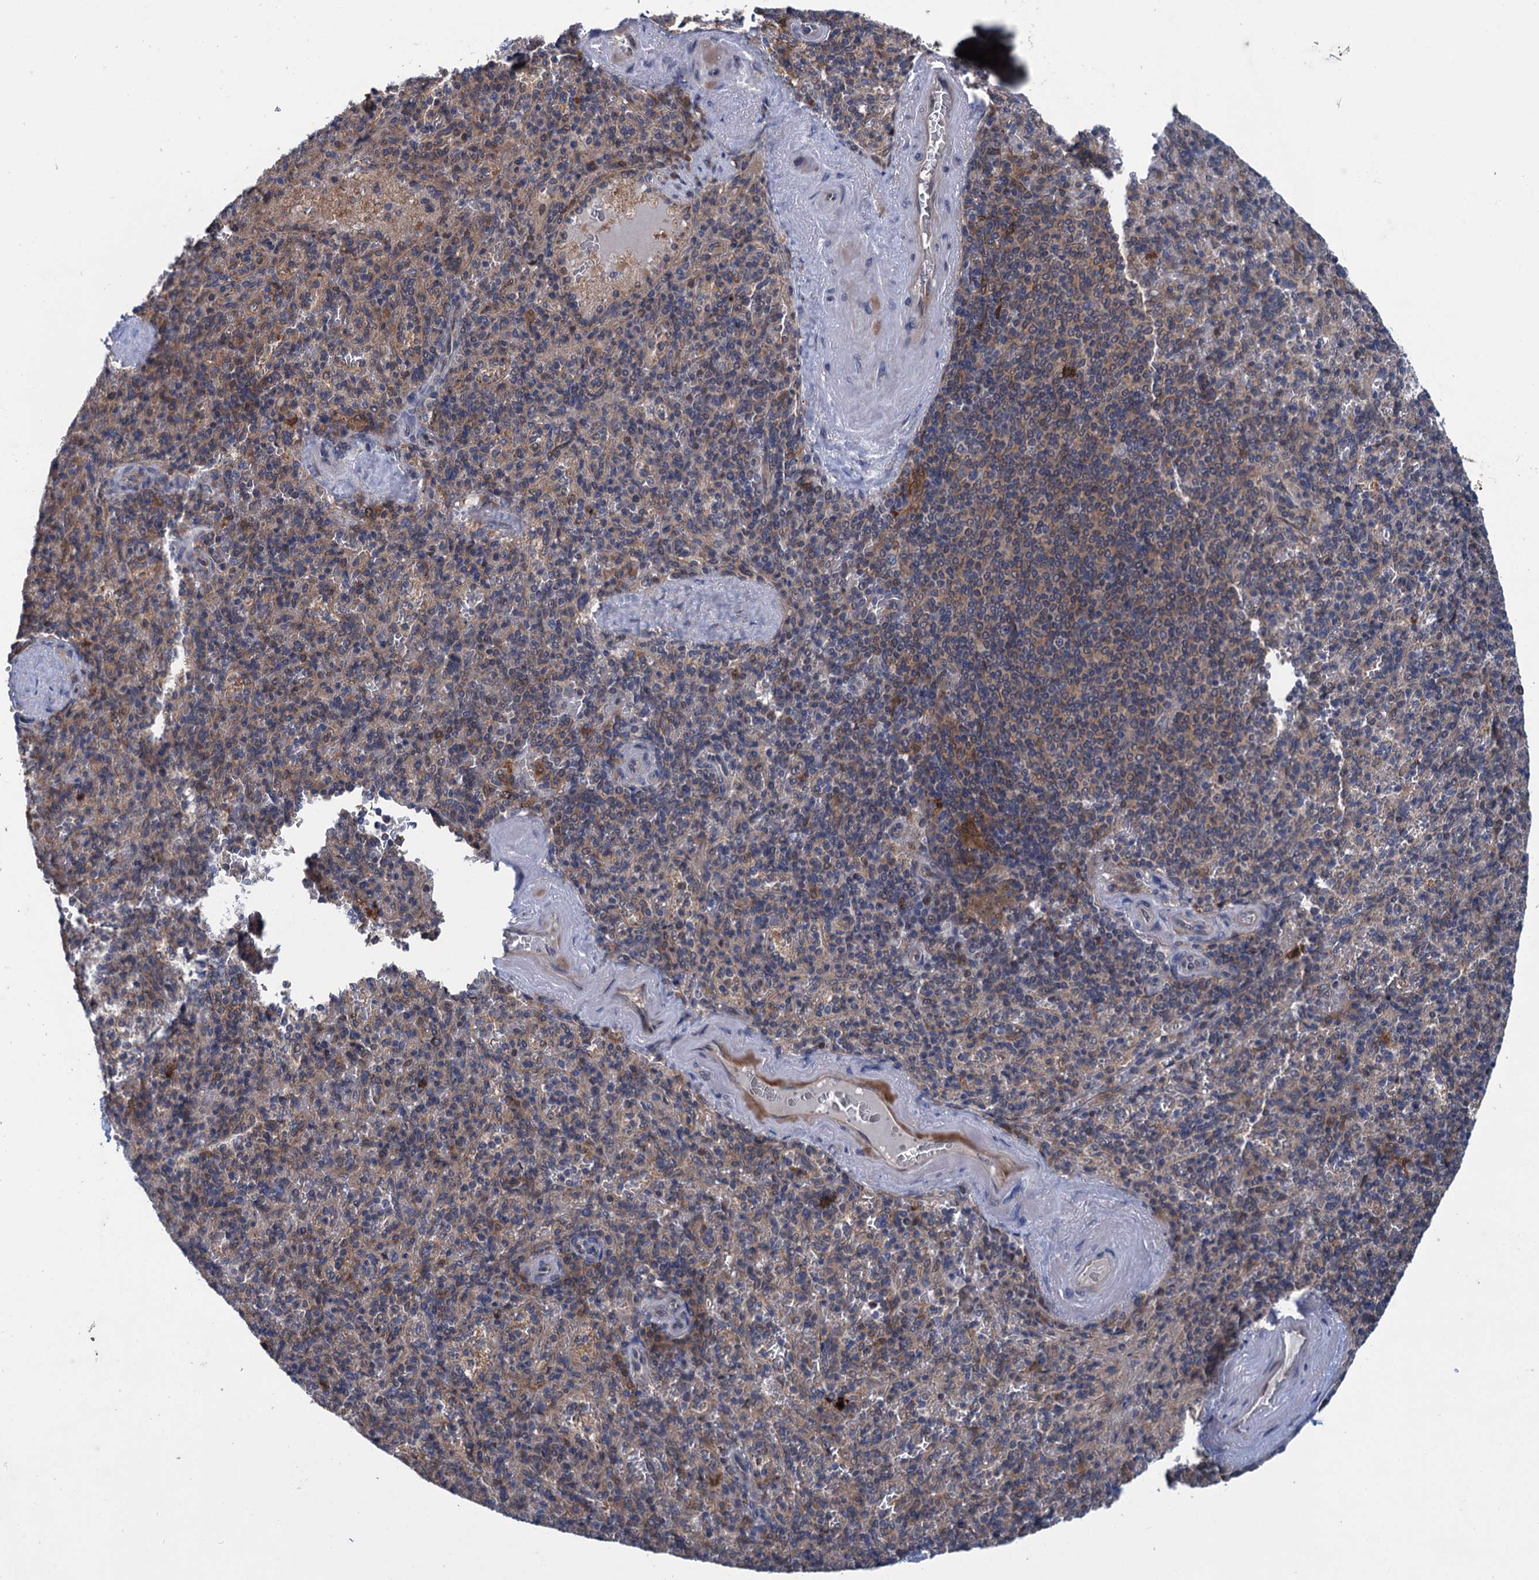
{"staining": {"intensity": "weak", "quantity": "<25%", "location": "cytoplasmic/membranous"}, "tissue": "spleen", "cell_type": "Cells in red pulp", "image_type": "normal", "snomed": [{"axis": "morphology", "description": "Normal tissue, NOS"}, {"axis": "topography", "description": "Spleen"}], "caption": "Protein analysis of benign spleen demonstrates no significant staining in cells in red pulp.", "gene": "CNTN5", "patient": {"sex": "male", "age": 82}}